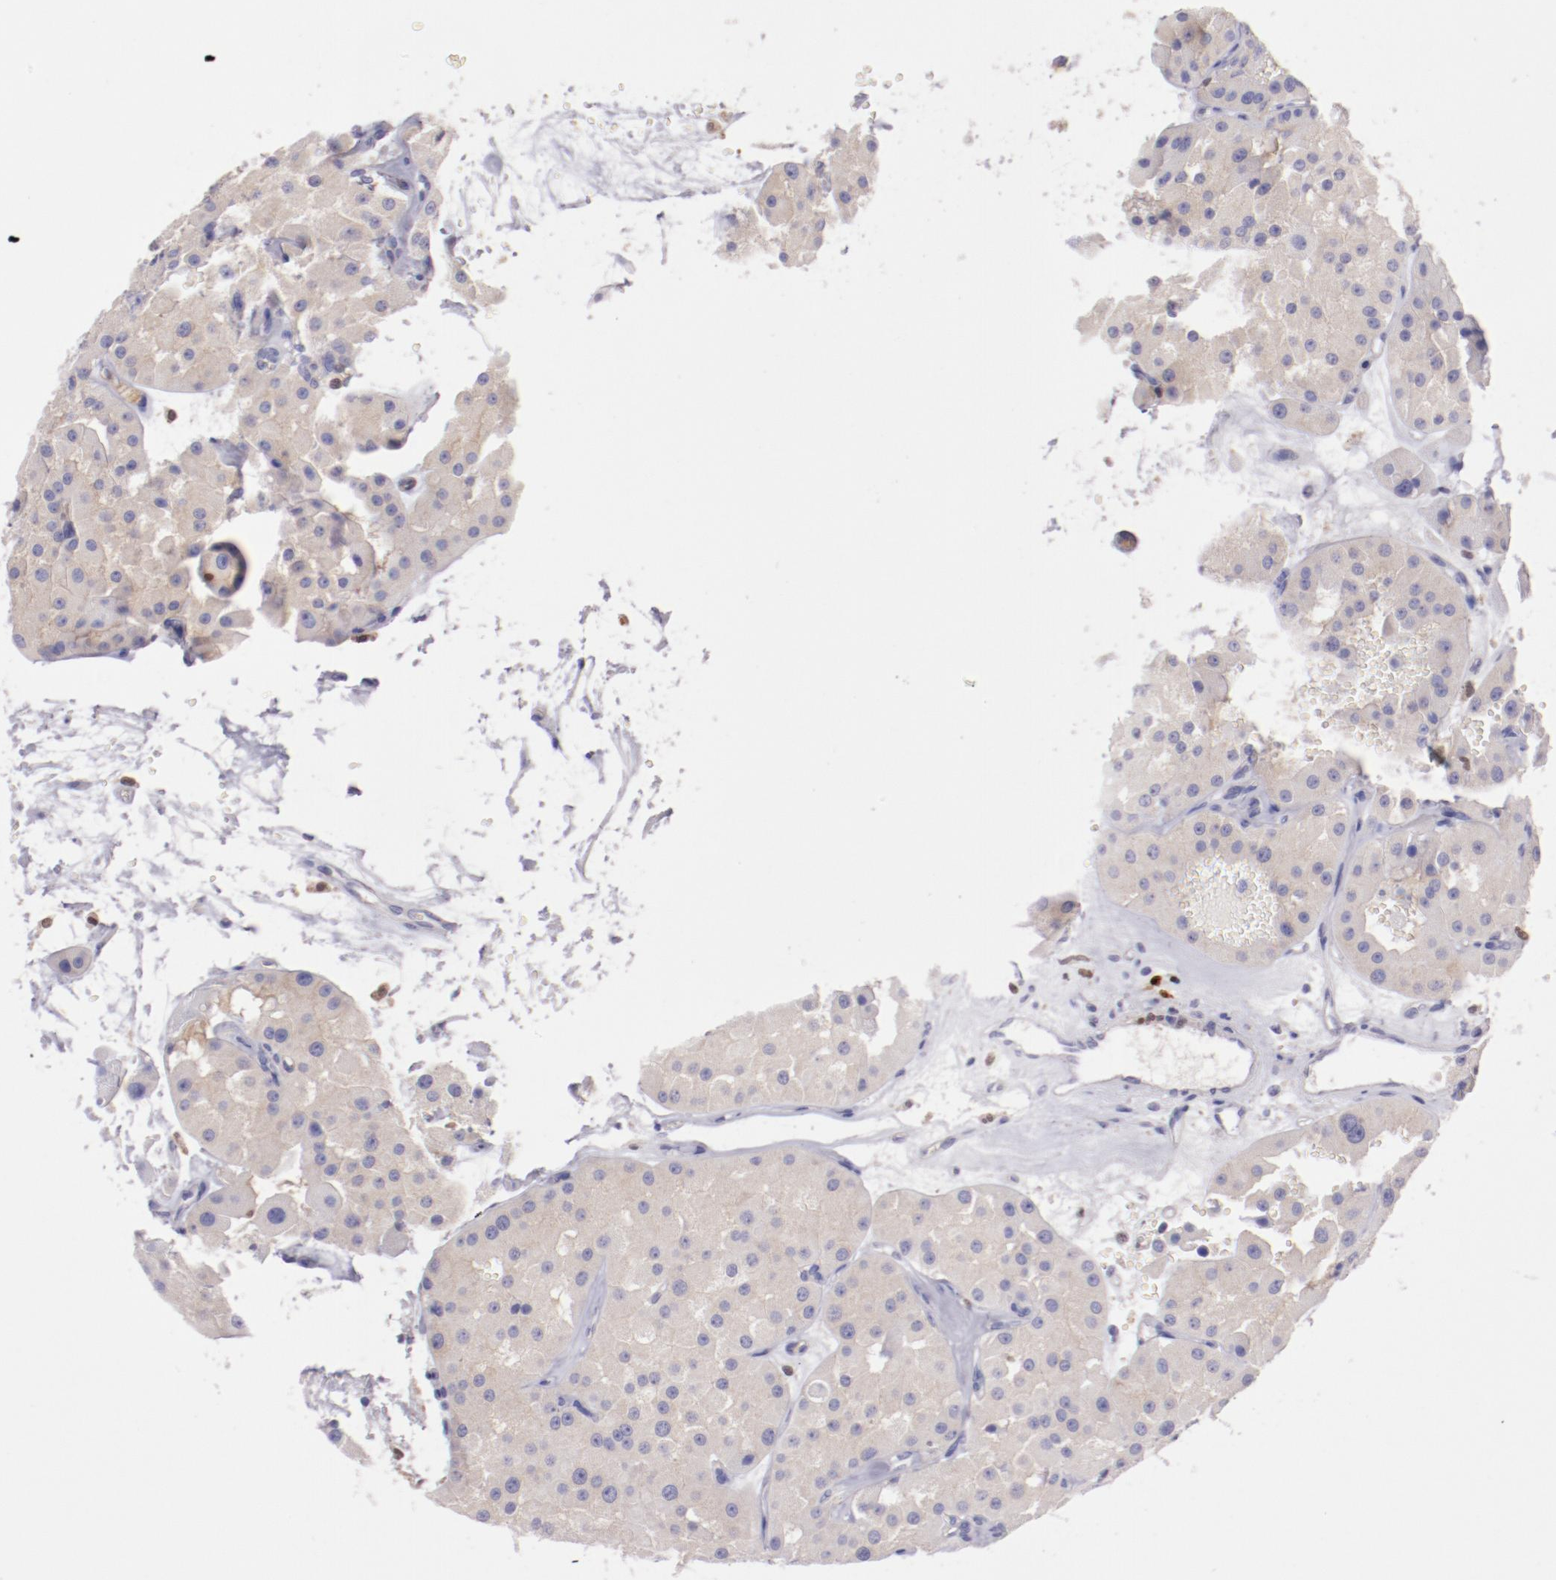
{"staining": {"intensity": "weak", "quantity": ">75%", "location": "cytoplasmic/membranous"}, "tissue": "renal cancer", "cell_type": "Tumor cells", "image_type": "cancer", "snomed": [{"axis": "morphology", "description": "Adenocarcinoma, uncertain malignant potential"}, {"axis": "topography", "description": "Kidney"}], "caption": "Weak cytoplasmic/membranous protein positivity is present in about >75% of tumor cells in renal cancer. The protein is stained brown, and the nuclei are stained in blue (DAB IHC with brightfield microscopy, high magnification).", "gene": "IRF8", "patient": {"sex": "male", "age": 63}}